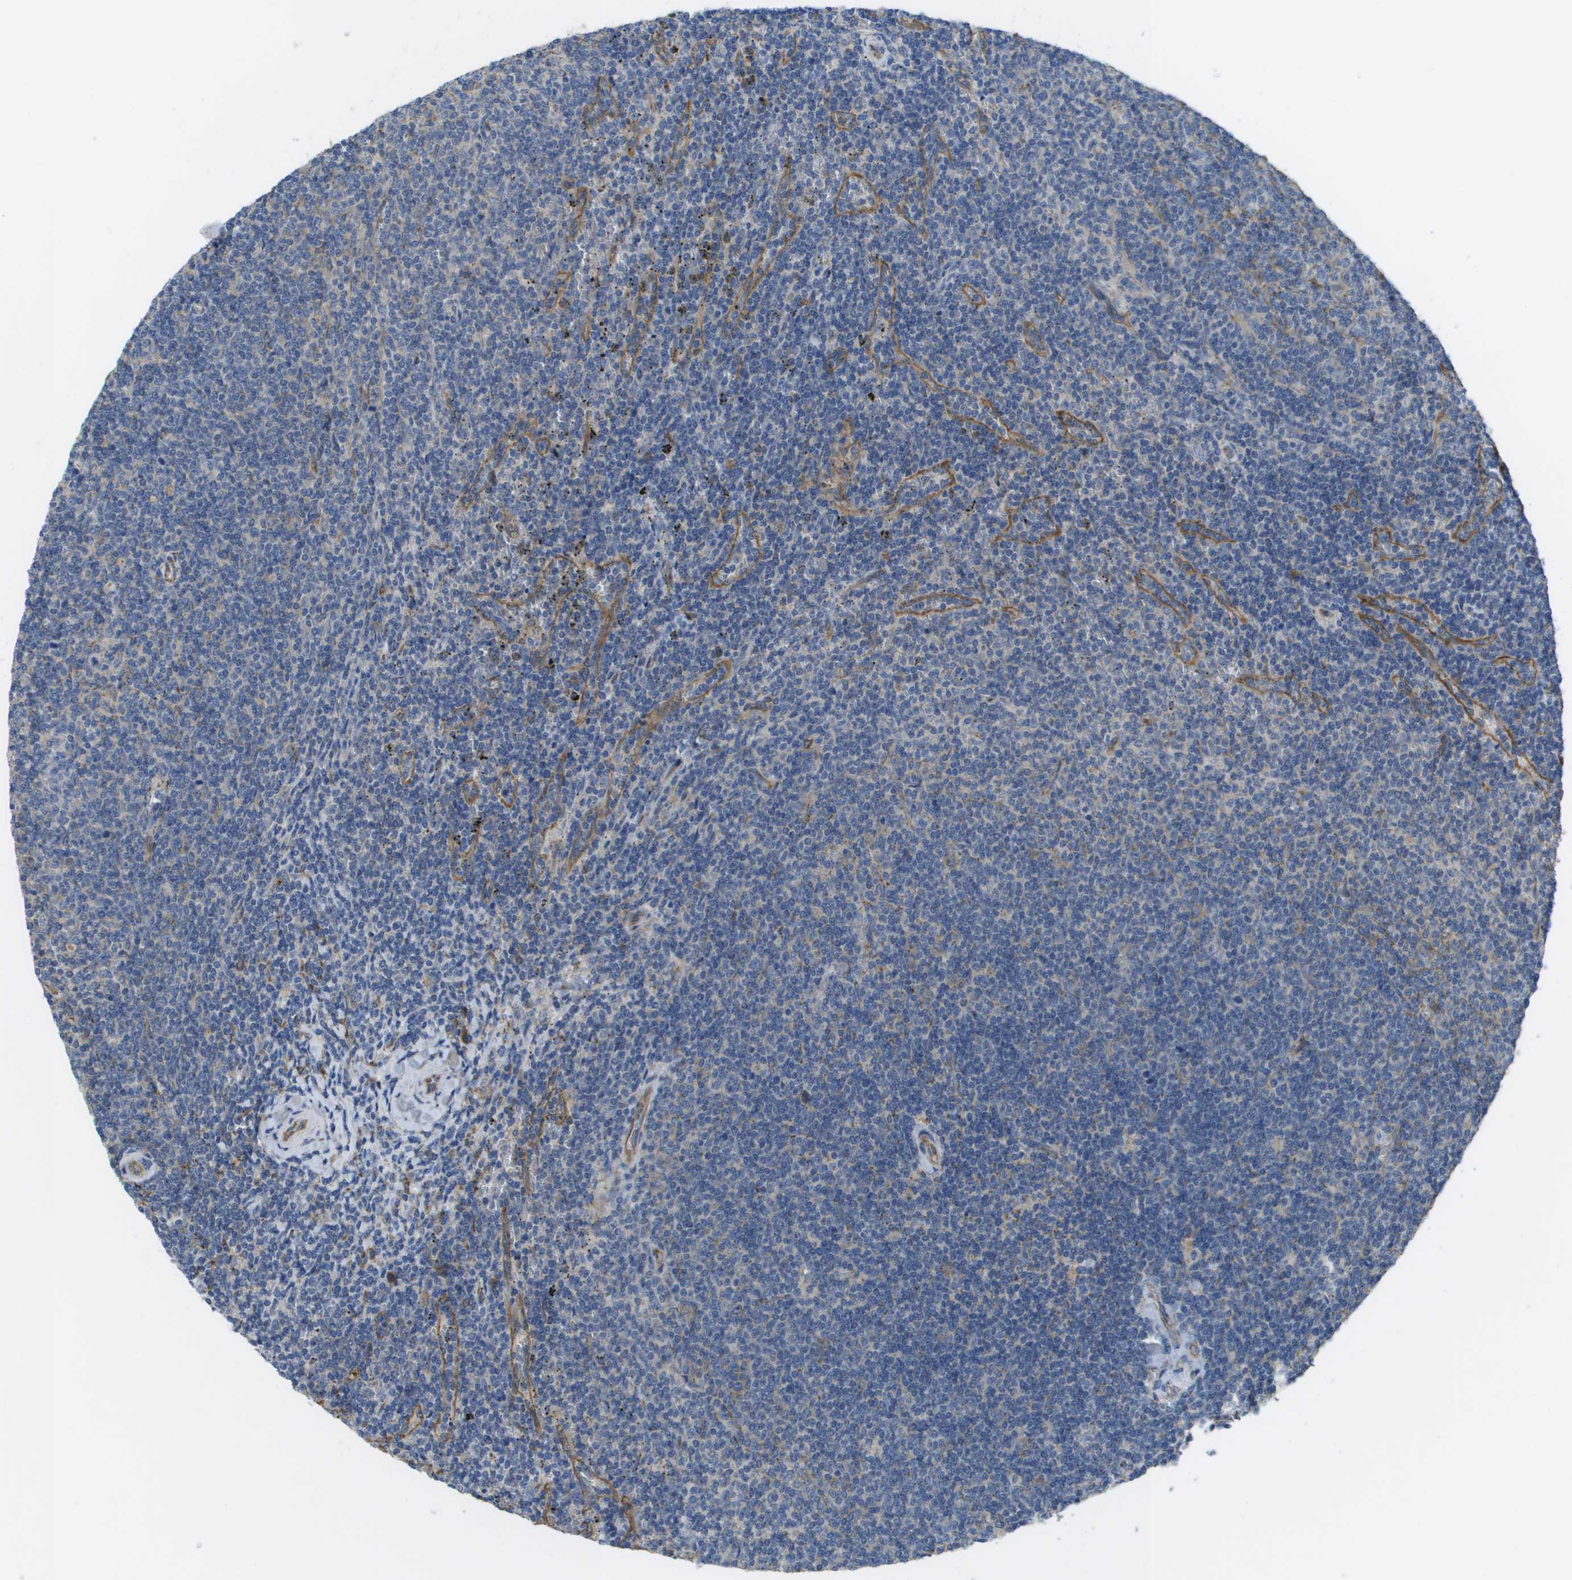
{"staining": {"intensity": "negative", "quantity": "none", "location": "none"}, "tissue": "lymphoma", "cell_type": "Tumor cells", "image_type": "cancer", "snomed": [{"axis": "morphology", "description": "Malignant lymphoma, non-Hodgkin's type, Low grade"}, {"axis": "topography", "description": "Spleen"}], "caption": "Immunohistochemical staining of lymphoma displays no significant expression in tumor cells.", "gene": "CLCN2", "patient": {"sex": "female", "age": 50}}